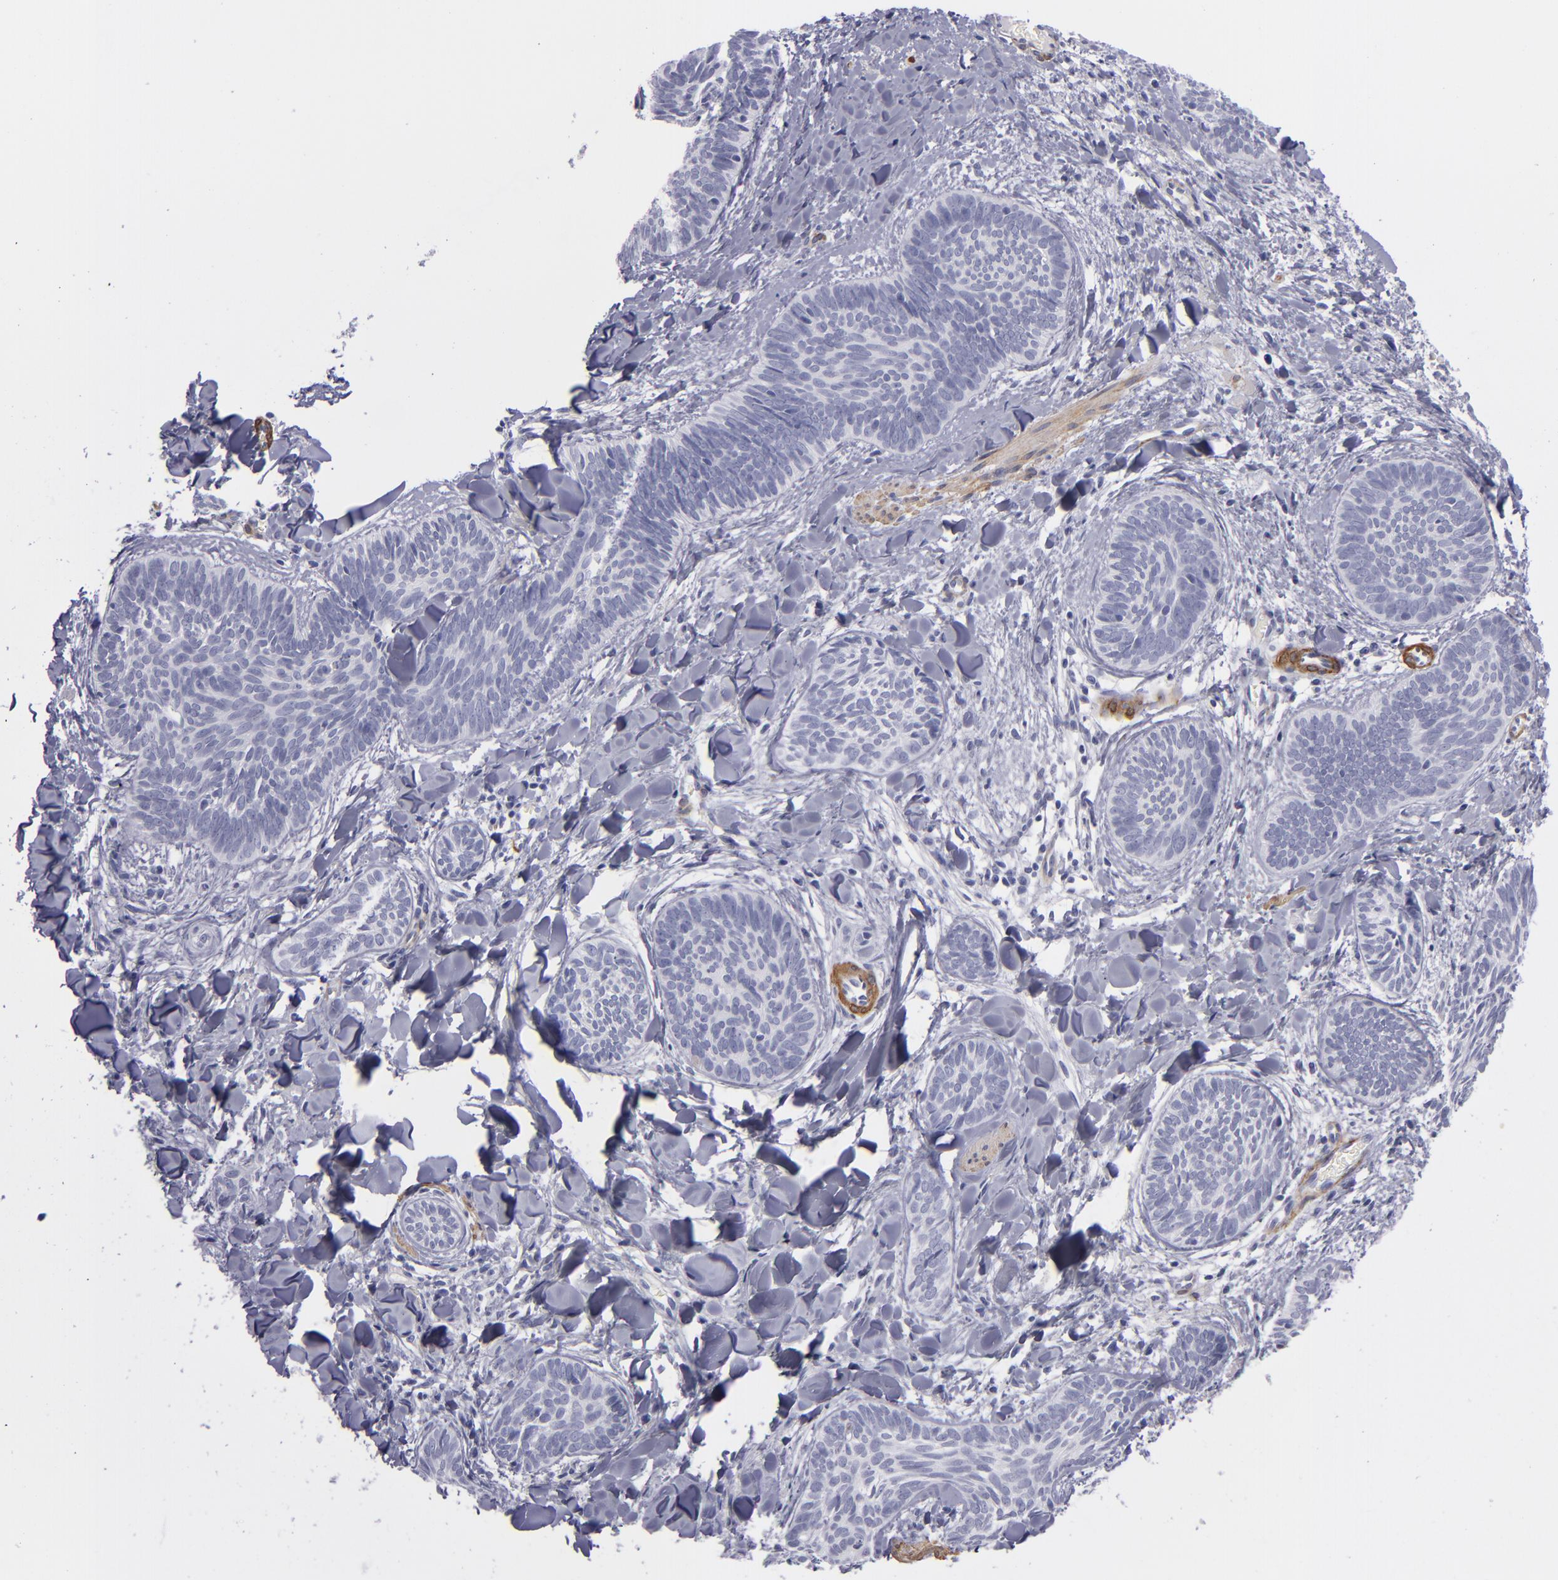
{"staining": {"intensity": "negative", "quantity": "none", "location": "none"}, "tissue": "skin cancer", "cell_type": "Tumor cells", "image_type": "cancer", "snomed": [{"axis": "morphology", "description": "Basal cell carcinoma"}, {"axis": "topography", "description": "Skin"}], "caption": "Image shows no significant protein staining in tumor cells of skin basal cell carcinoma.", "gene": "MYH11", "patient": {"sex": "female", "age": 81}}